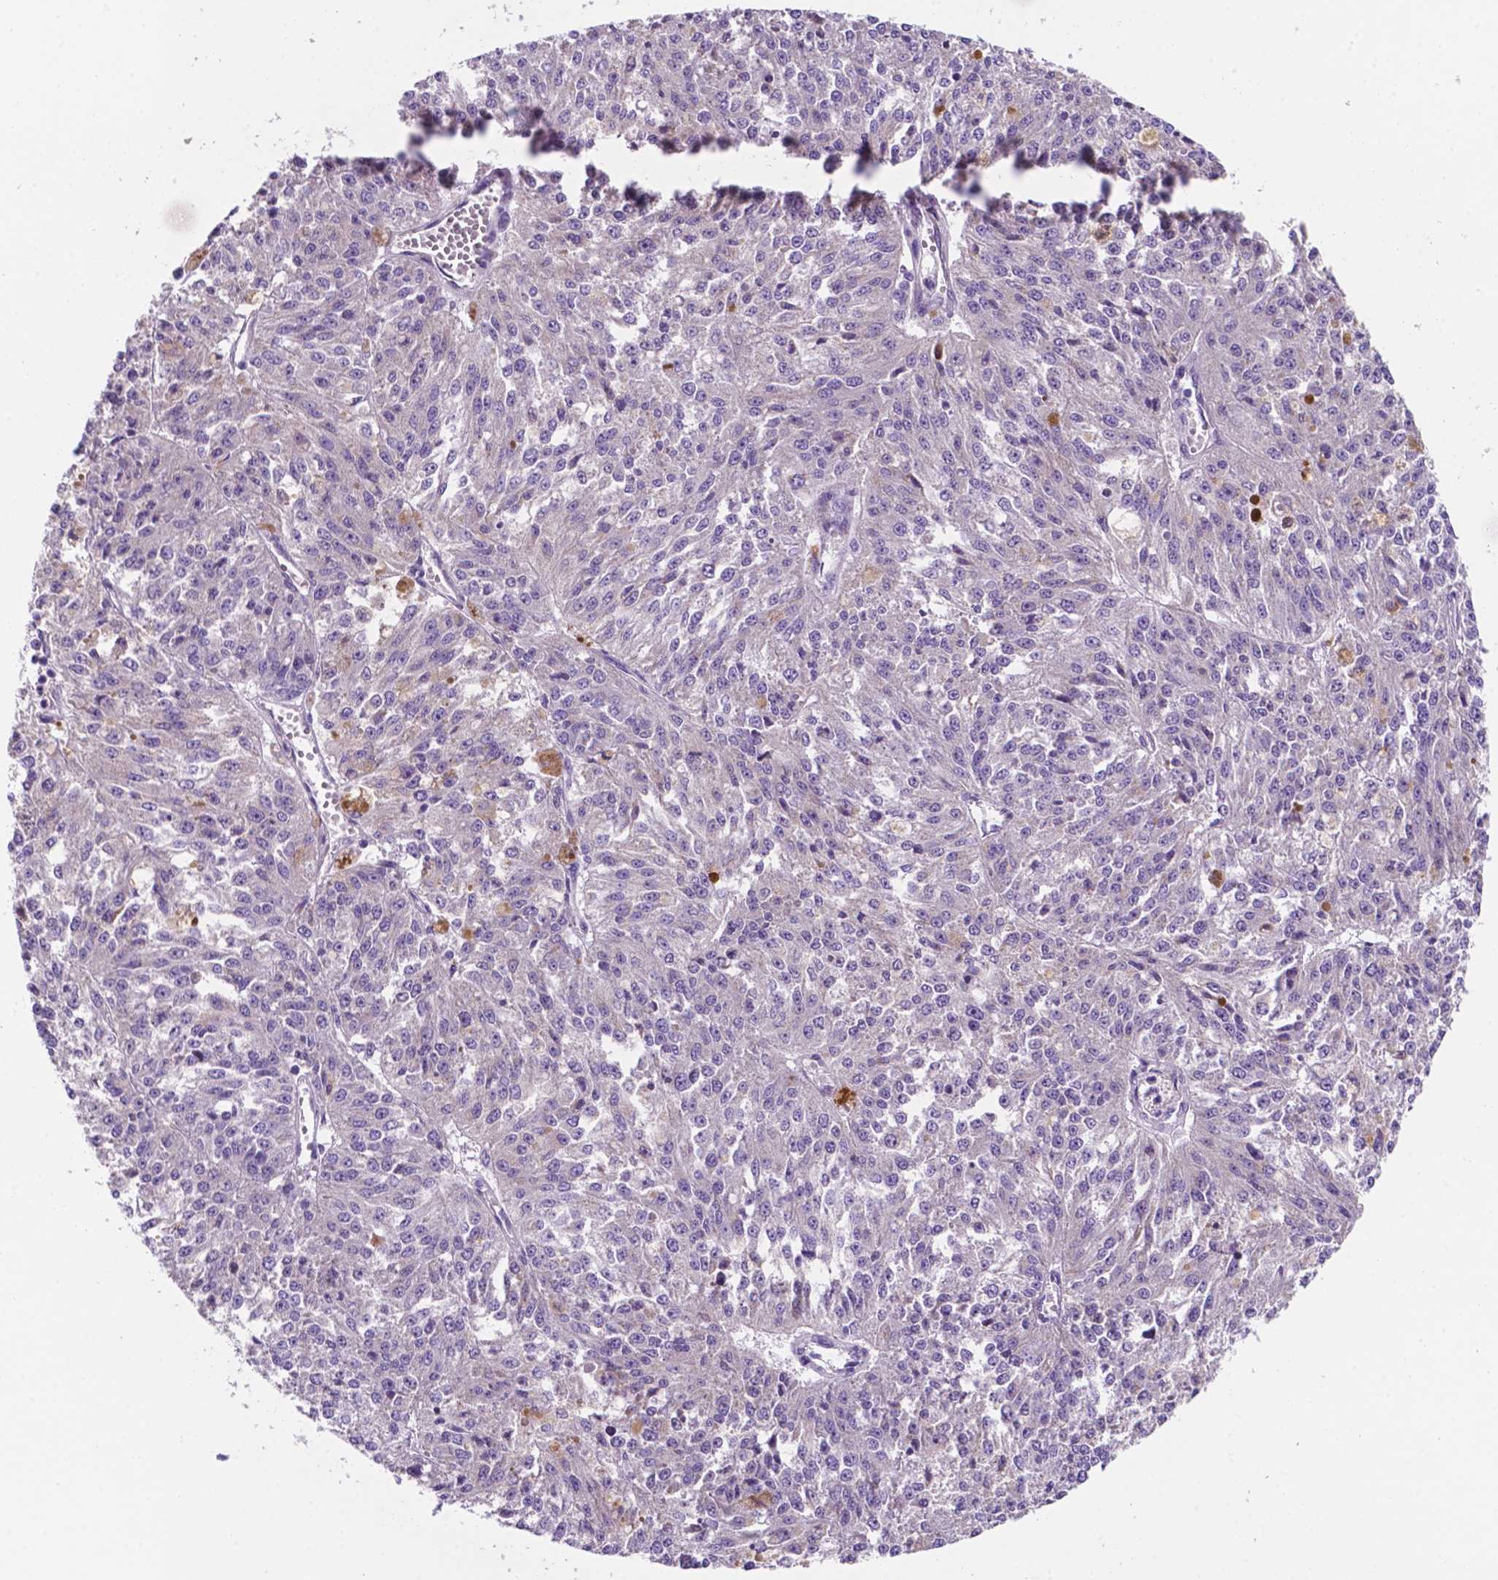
{"staining": {"intensity": "negative", "quantity": "none", "location": "none"}, "tissue": "melanoma", "cell_type": "Tumor cells", "image_type": "cancer", "snomed": [{"axis": "morphology", "description": "Malignant melanoma, Metastatic site"}, {"axis": "topography", "description": "Lymph node"}], "caption": "This is a photomicrograph of IHC staining of melanoma, which shows no expression in tumor cells.", "gene": "CEACAM7", "patient": {"sex": "female", "age": 64}}